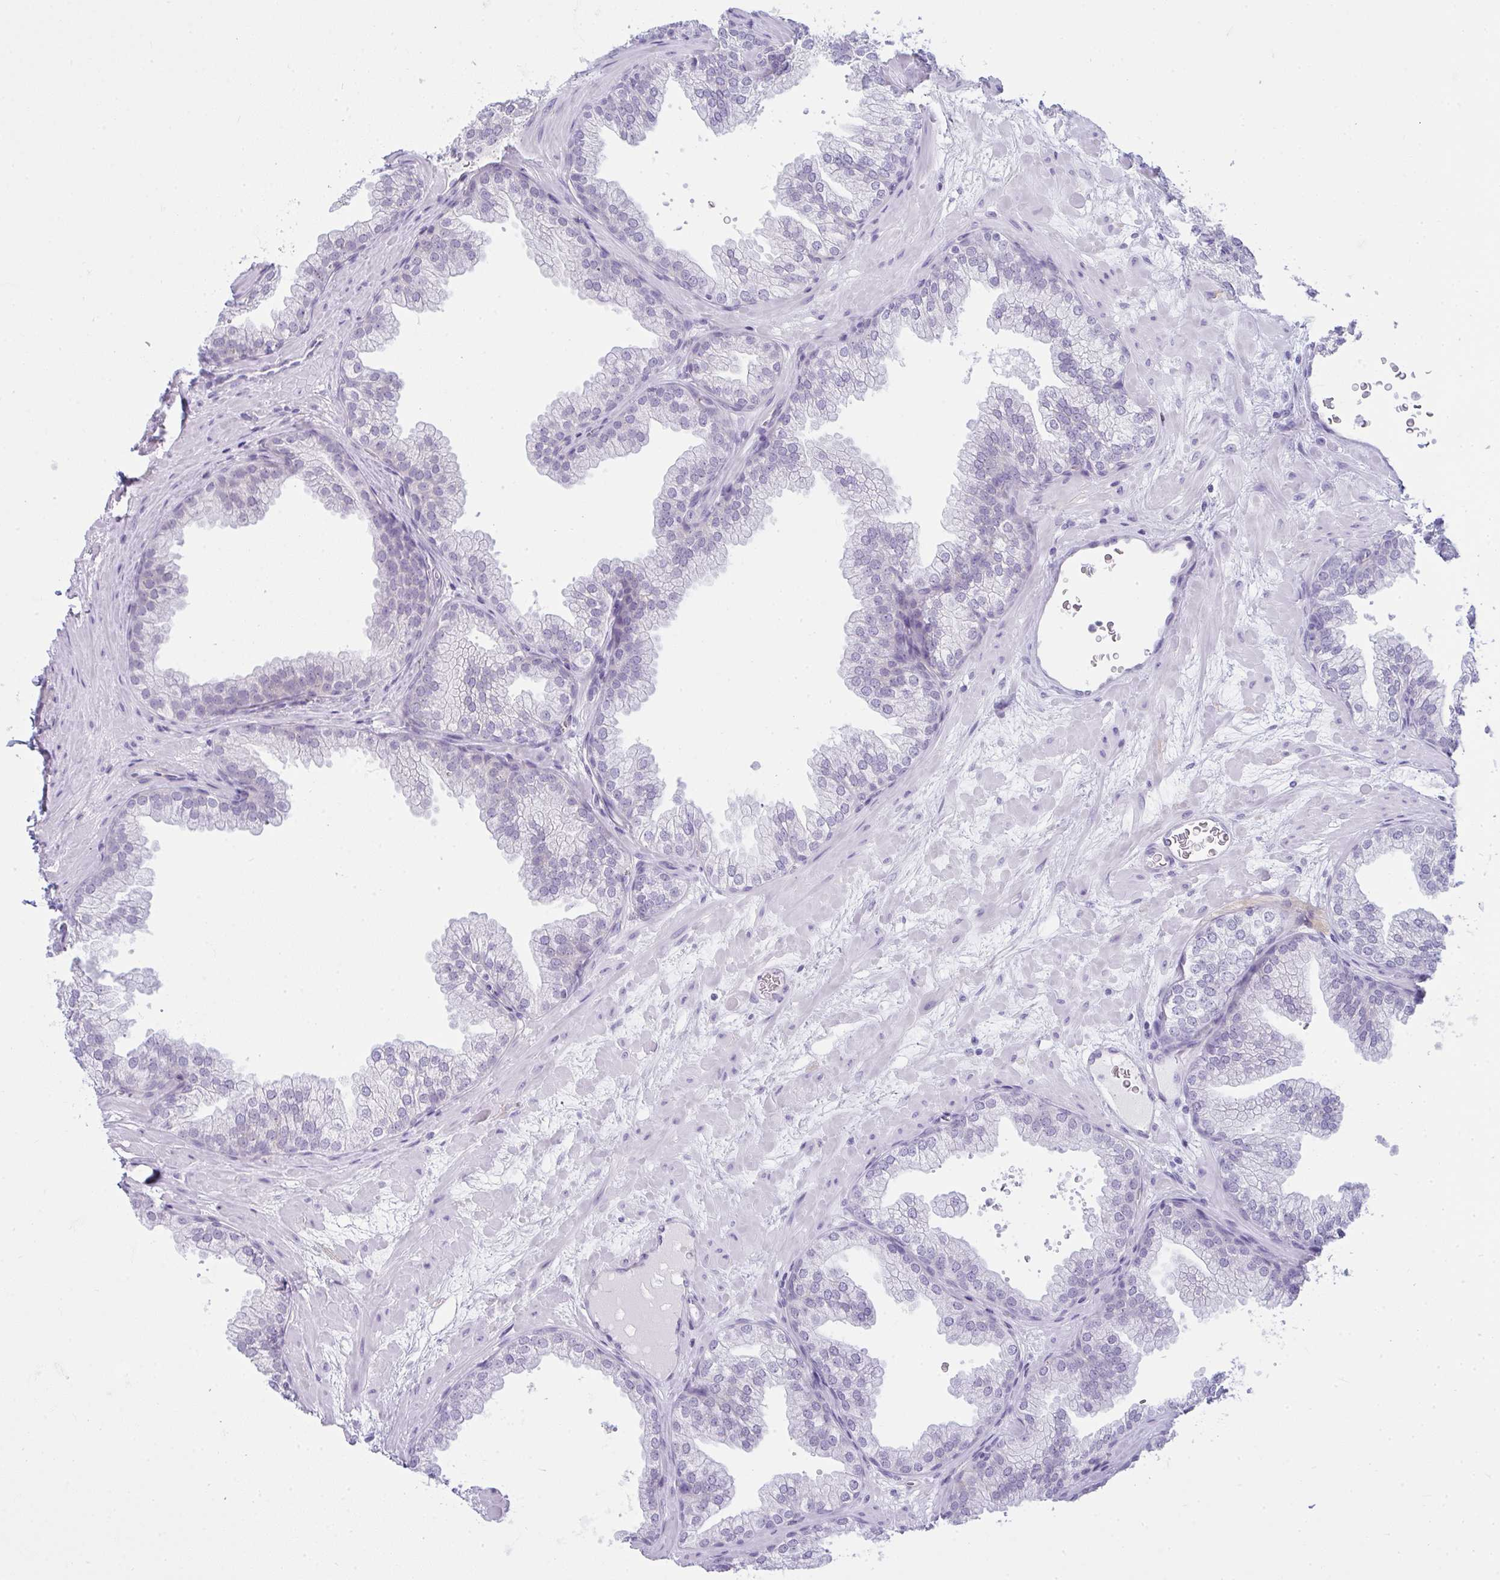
{"staining": {"intensity": "negative", "quantity": "none", "location": "none"}, "tissue": "prostate", "cell_type": "Glandular cells", "image_type": "normal", "snomed": [{"axis": "morphology", "description": "Normal tissue, NOS"}, {"axis": "topography", "description": "Prostate"}], "caption": "Prostate was stained to show a protein in brown. There is no significant staining in glandular cells. (IHC, brightfield microscopy, high magnification).", "gene": "RASL10A", "patient": {"sex": "male", "age": 37}}